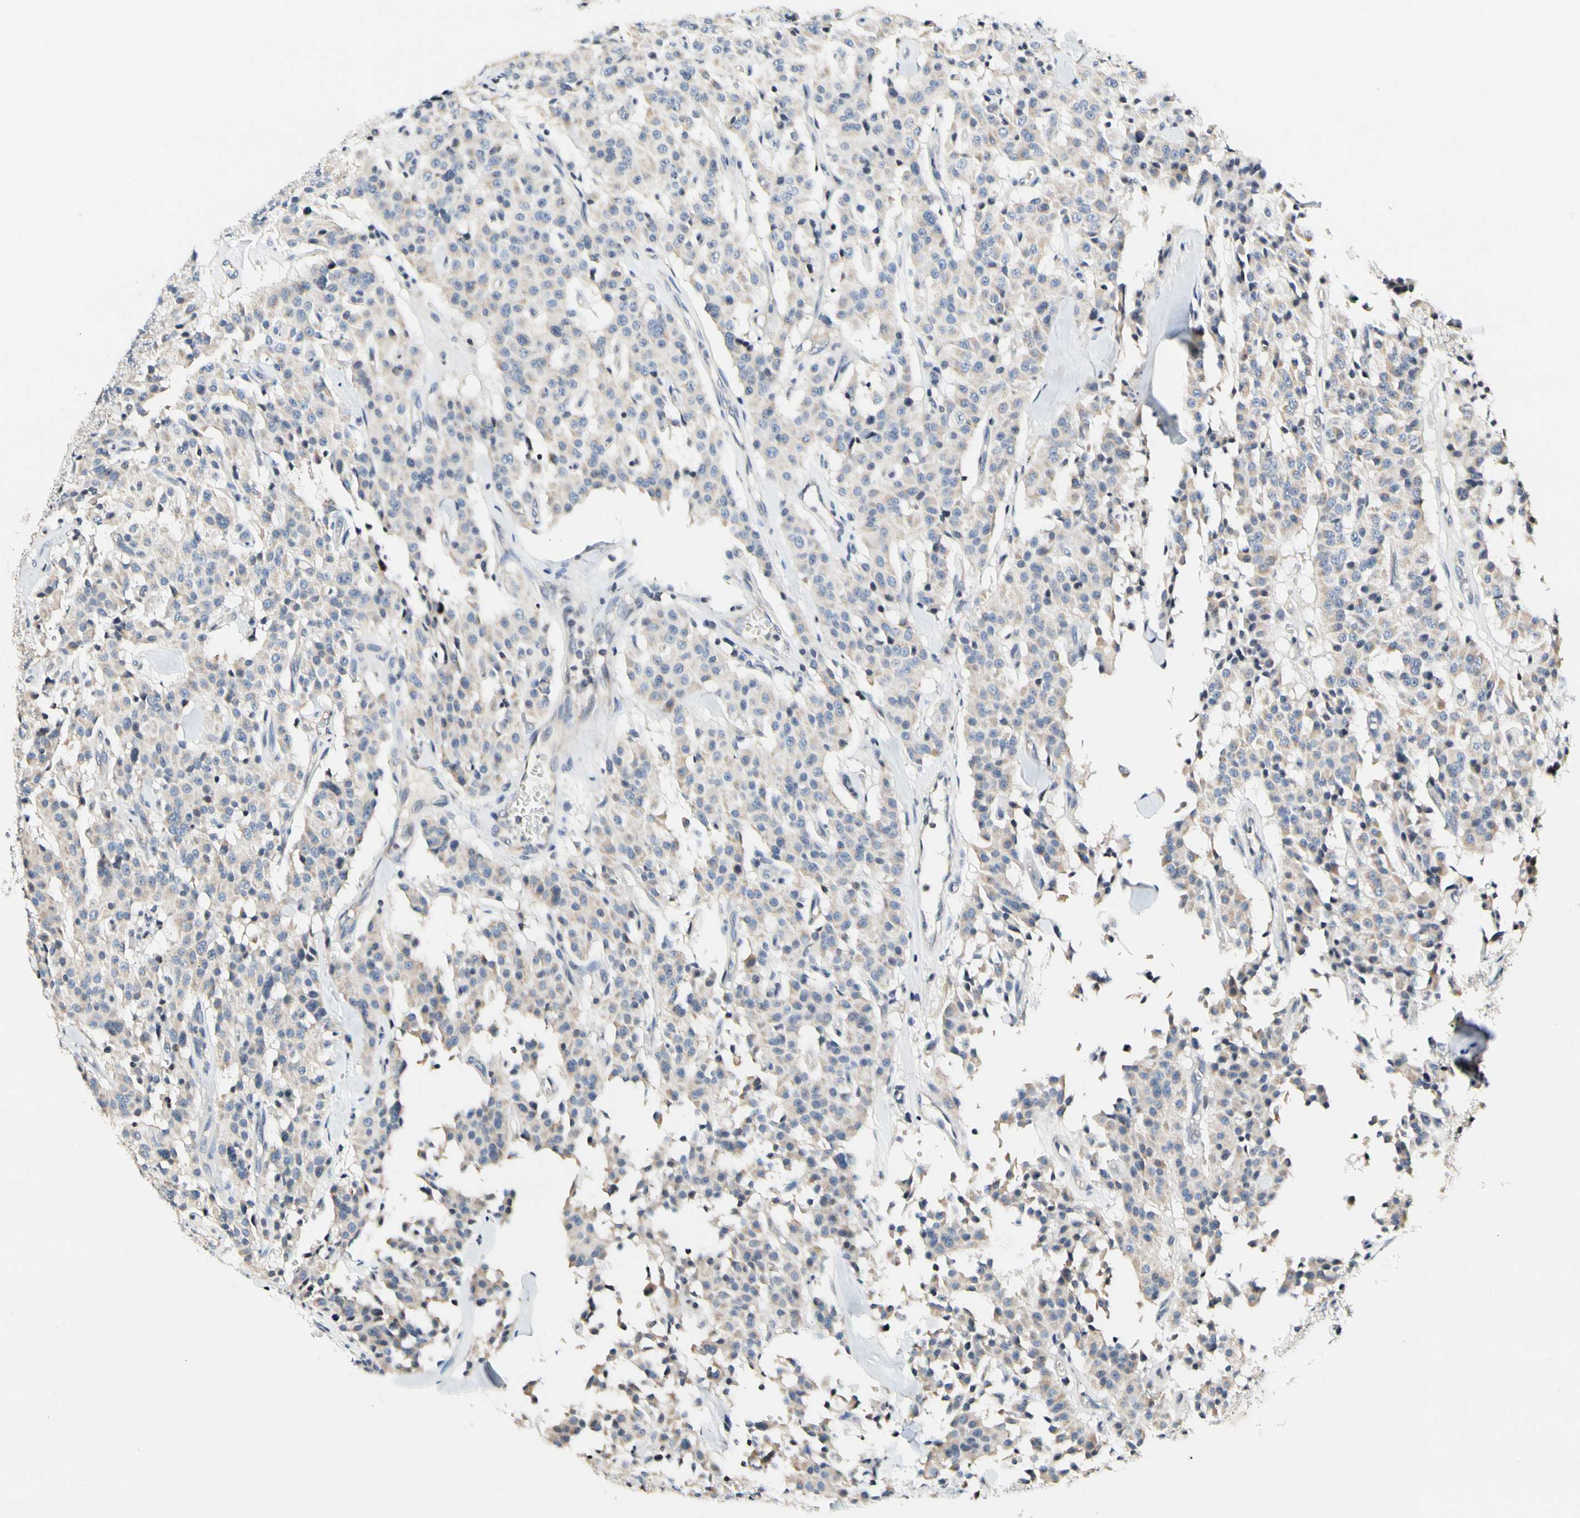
{"staining": {"intensity": "negative", "quantity": "none", "location": "none"}, "tissue": "carcinoid", "cell_type": "Tumor cells", "image_type": "cancer", "snomed": [{"axis": "morphology", "description": "Carcinoid, malignant, NOS"}, {"axis": "topography", "description": "Lung"}], "caption": "Micrograph shows no protein expression in tumor cells of carcinoid tissue.", "gene": "SOX30", "patient": {"sex": "male", "age": 30}}